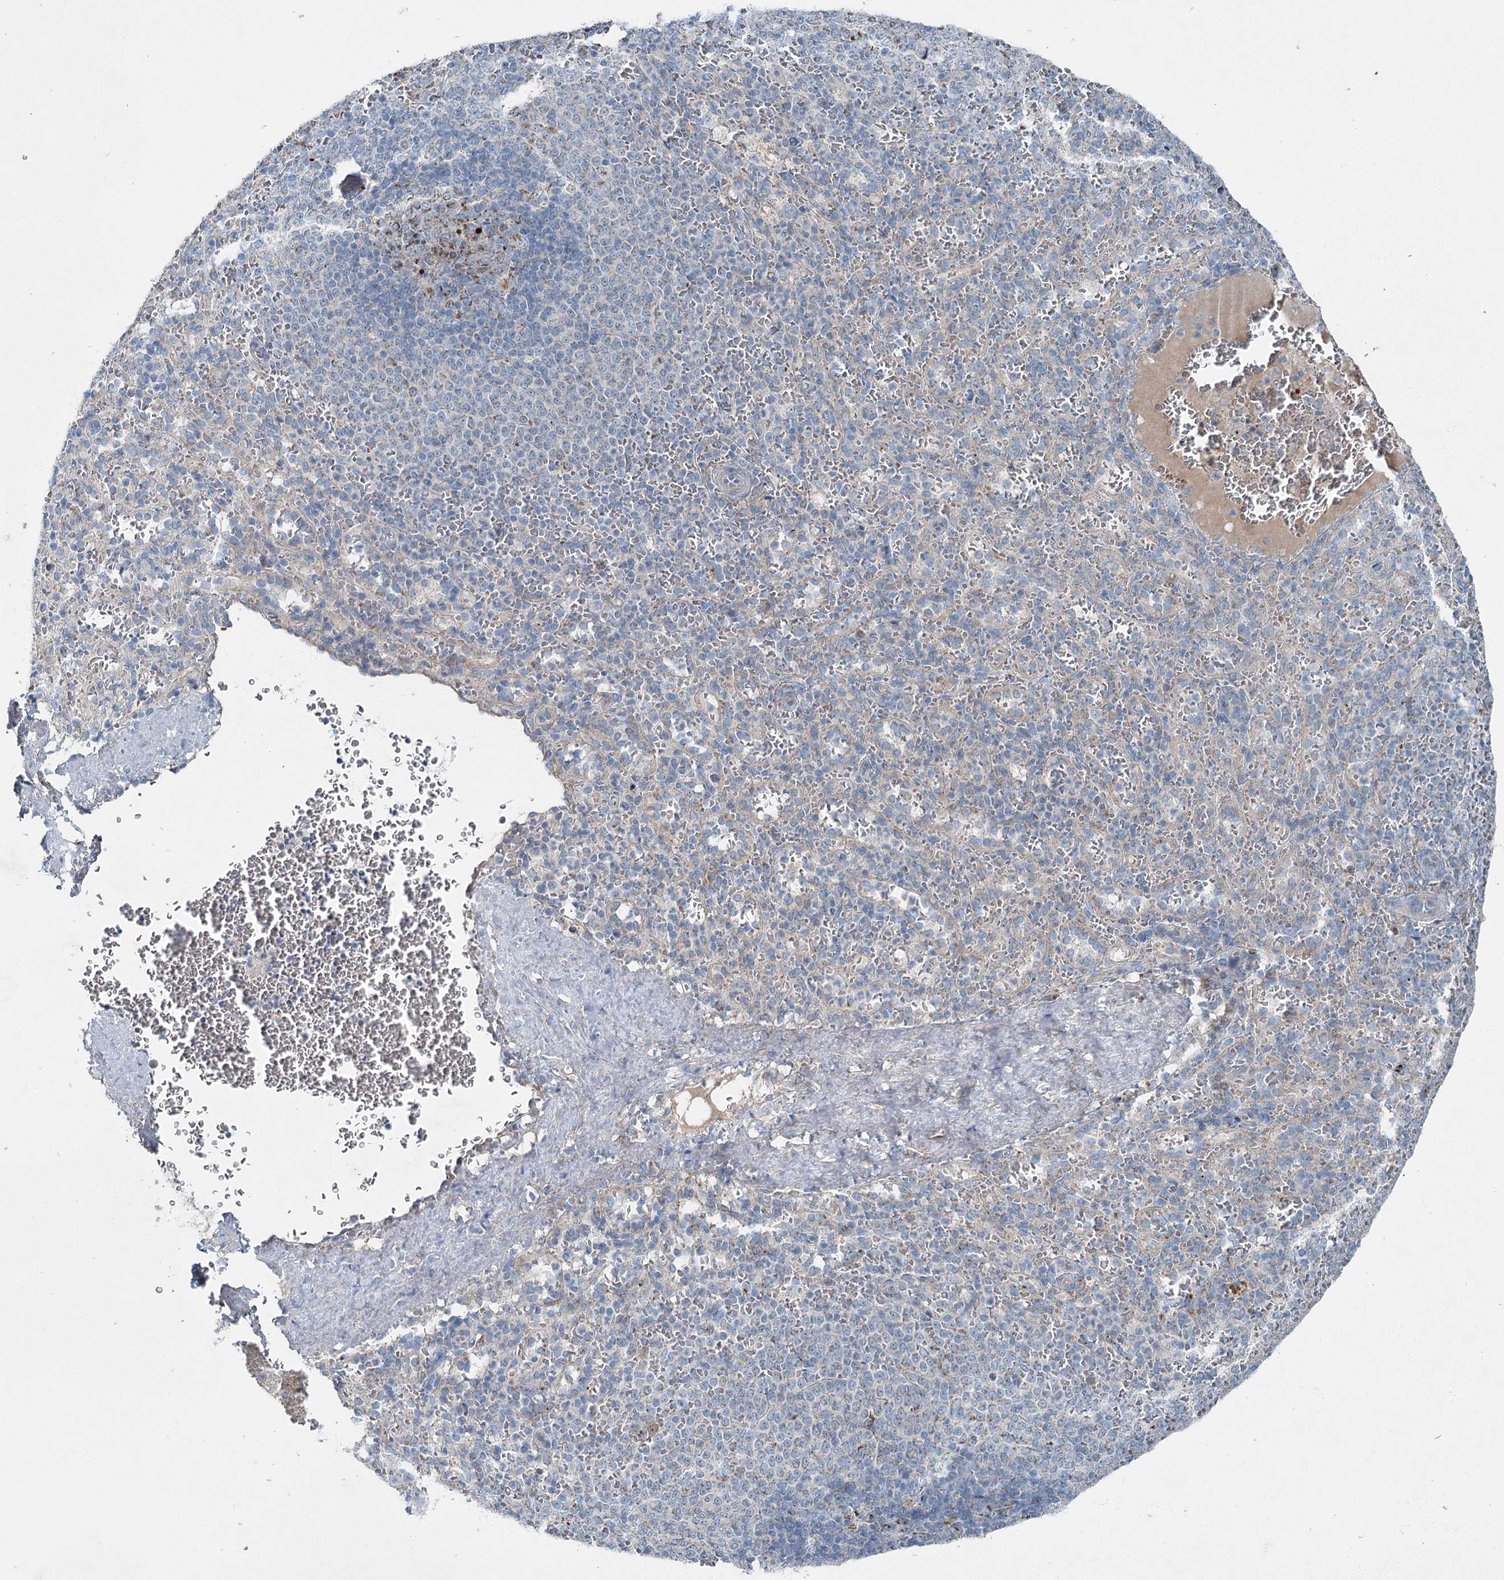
{"staining": {"intensity": "negative", "quantity": "none", "location": "none"}, "tissue": "spleen", "cell_type": "Cells in red pulp", "image_type": "normal", "snomed": [{"axis": "morphology", "description": "Normal tissue, NOS"}, {"axis": "topography", "description": "Spleen"}], "caption": "This photomicrograph is of normal spleen stained with IHC to label a protein in brown with the nuclei are counter-stained blue. There is no staining in cells in red pulp.", "gene": "CHCHD5", "patient": {"sex": "female", "age": 21}}